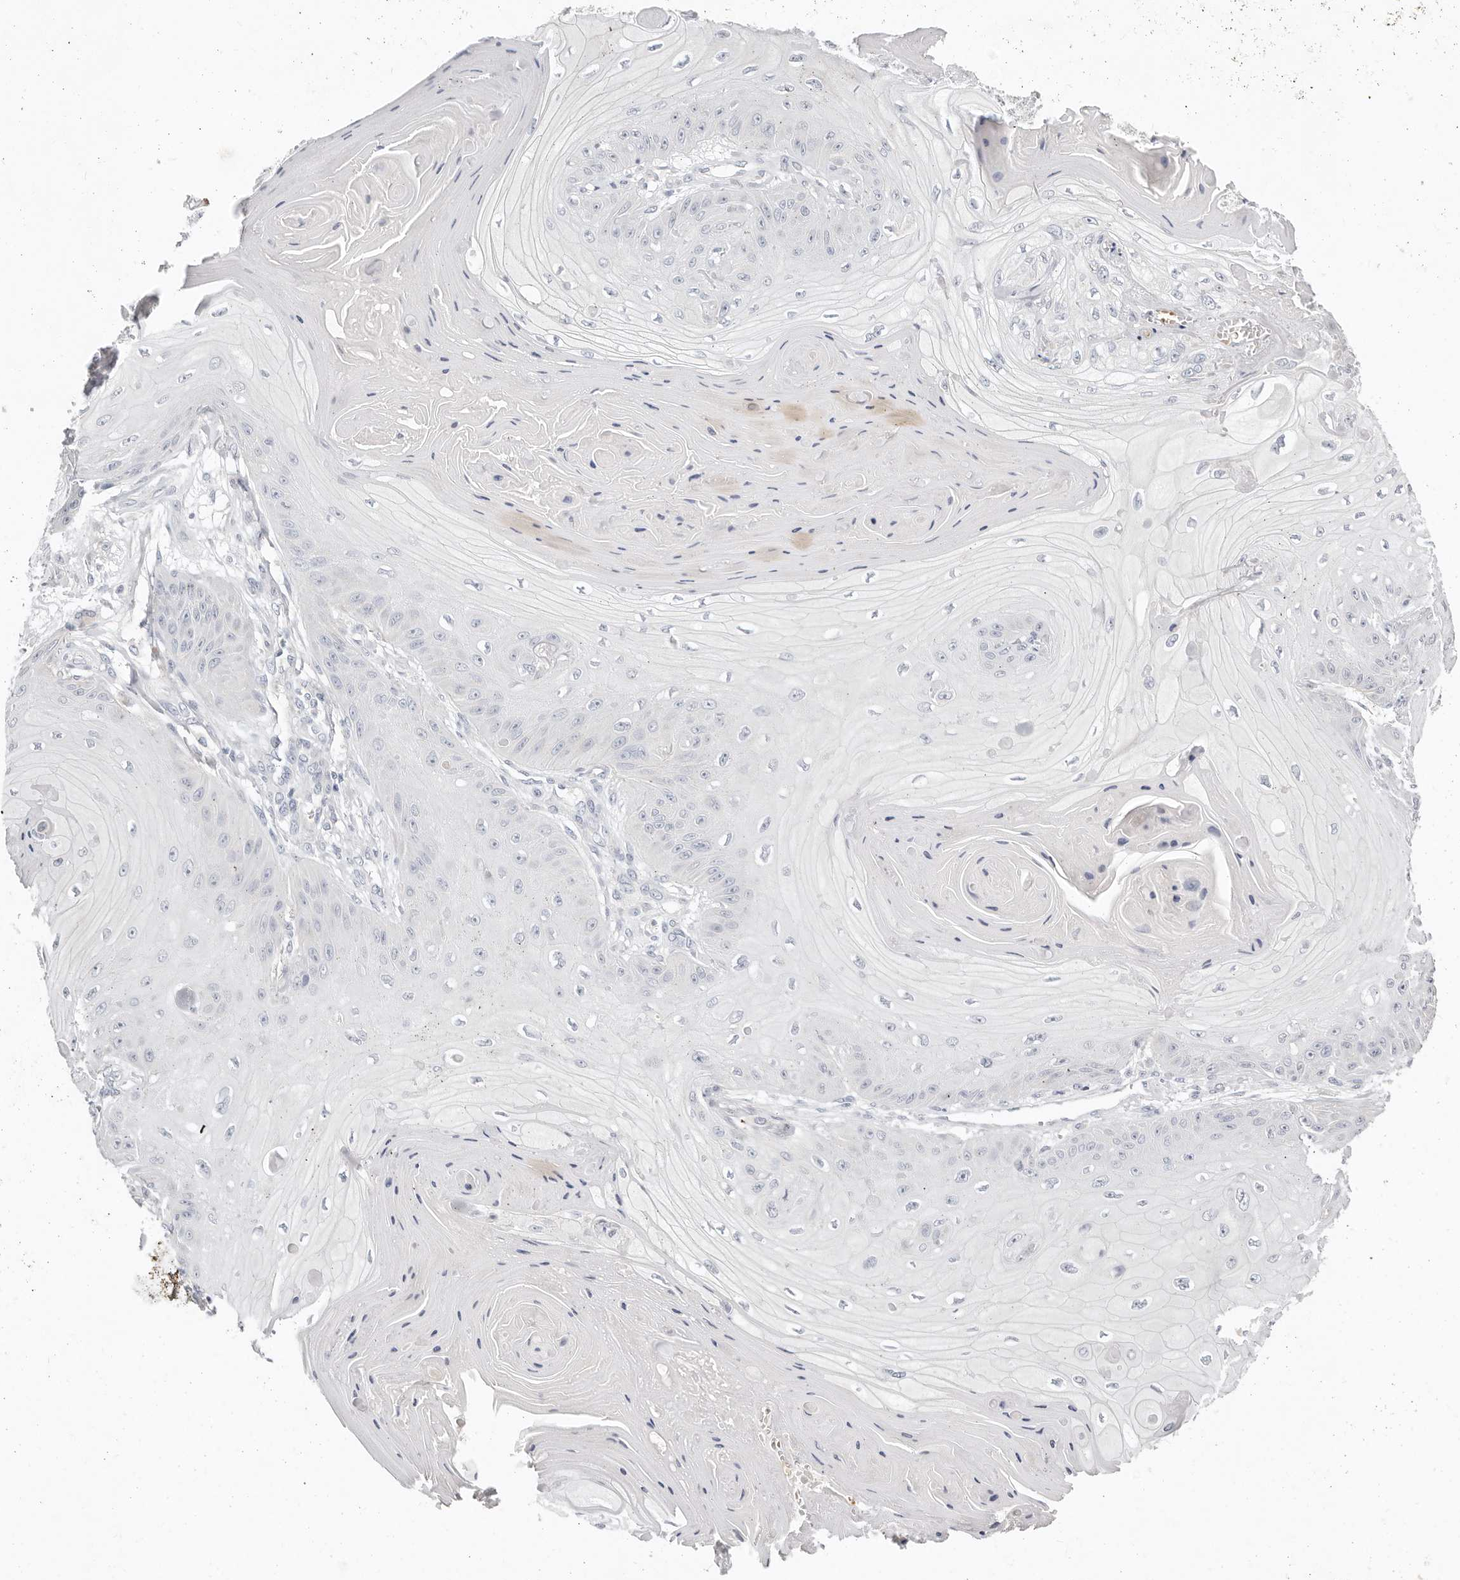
{"staining": {"intensity": "negative", "quantity": "none", "location": "none"}, "tissue": "skin cancer", "cell_type": "Tumor cells", "image_type": "cancer", "snomed": [{"axis": "morphology", "description": "Squamous cell carcinoma, NOS"}, {"axis": "topography", "description": "Skin"}], "caption": "IHC of human squamous cell carcinoma (skin) exhibits no staining in tumor cells.", "gene": "TMEM63B", "patient": {"sex": "male", "age": 74}}